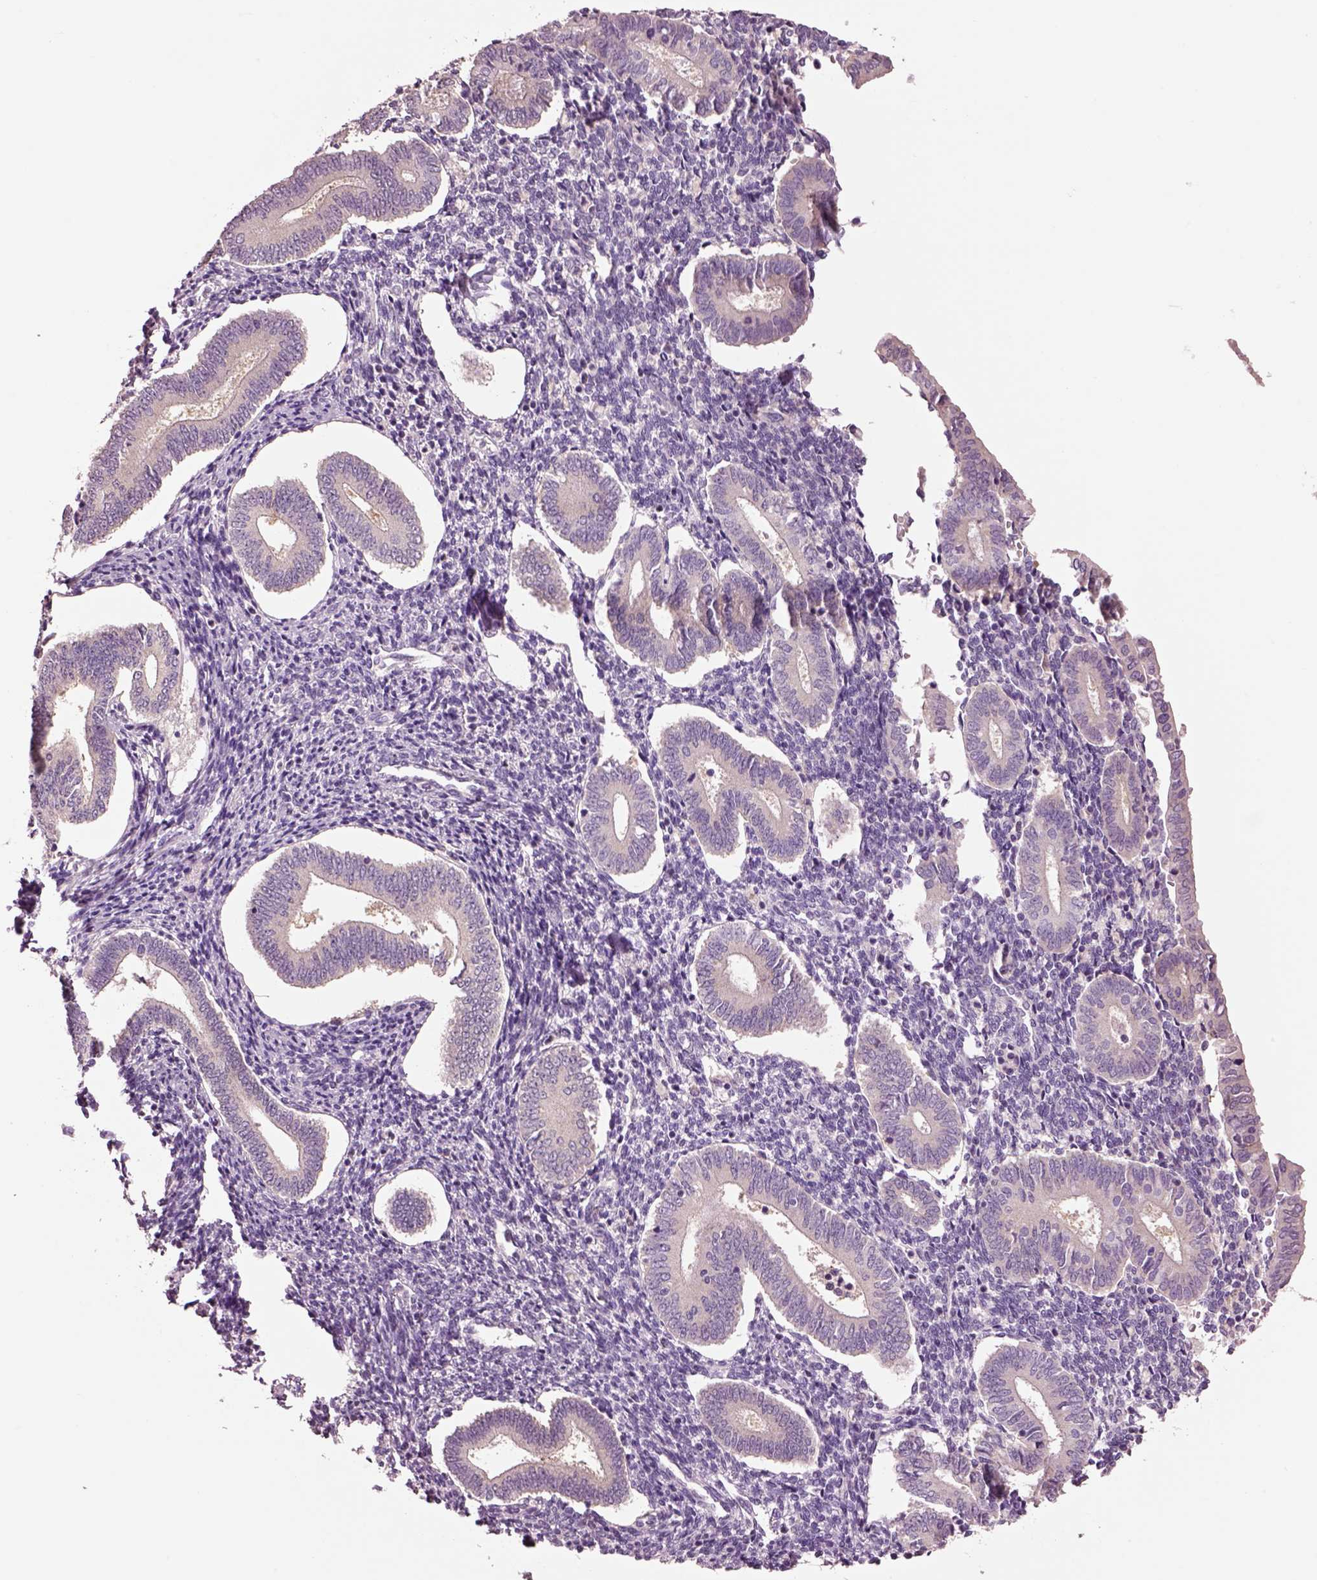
{"staining": {"intensity": "negative", "quantity": "none", "location": "none"}, "tissue": "endometrium", "cell_type": "Cells in endometrial stroma", "image_type": "normal", "snomed": [{"axis": "morphology", "description": "Normal tissue, NOS"}, {"axis": "topography", "description": "Endometrium"}], "caption": "This is a histopathology image of immunohistochemistry staining of benign endometrium, which shows no staining in cells in endometrial stroma. (DAB (3,3'-diaminobenzidine) immunohistochemistry (IHC) visualized using brightfield microscopy, high magnification).", "gene": "CLPSL1", "patient": {"sex": "female", "age": 40}}